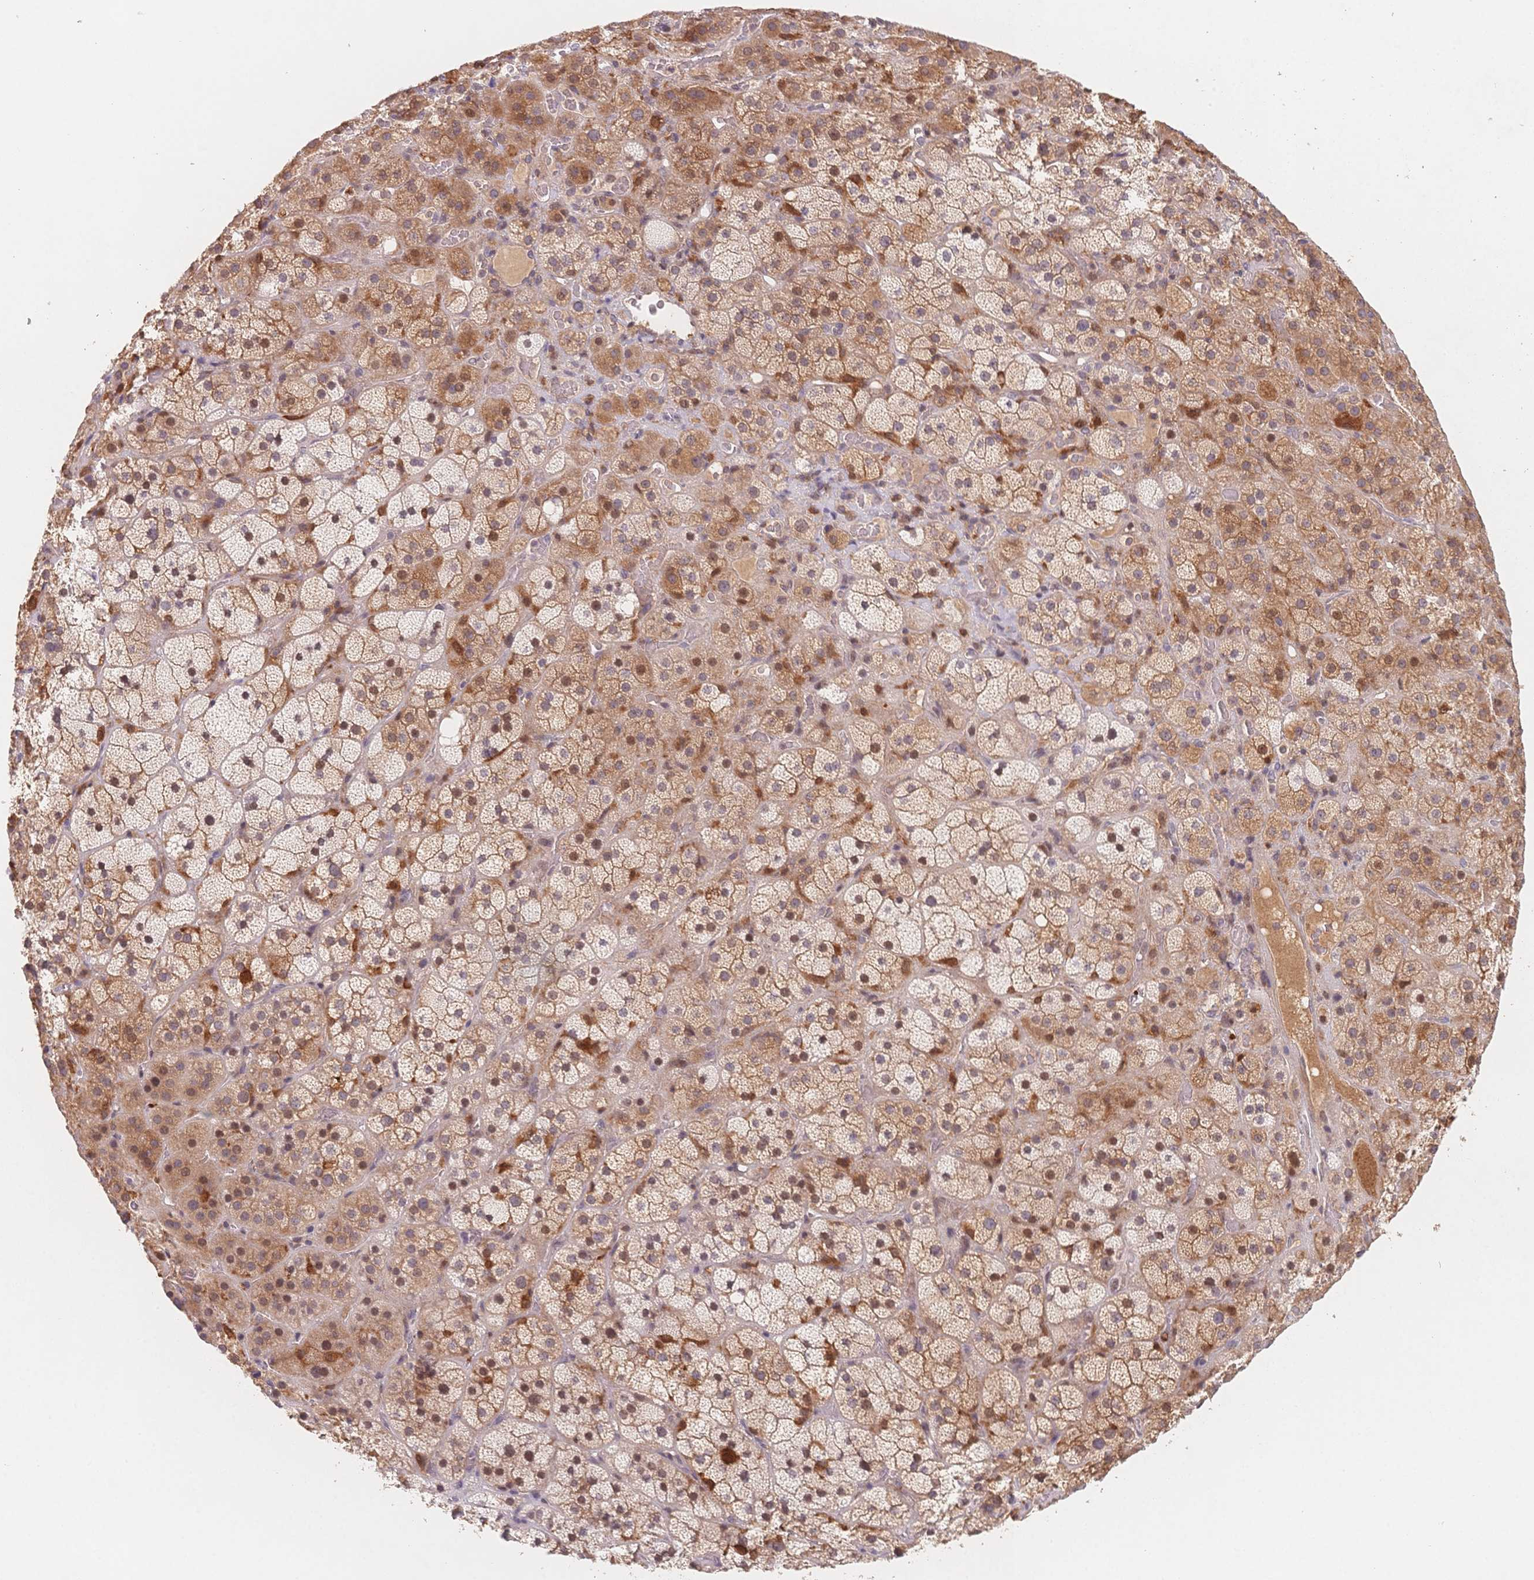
{"staining": {"intensity": "moderate", "quantity": ">75%", "location": "cytoplasmic/membranous,nuclear"}, "tissue": "adrenal gland", "cell_type": "Glandular cells", "image_type": "normal", "snomed": [{"axis": "morphology", "description": "Normal tissue, NOS"}, {"axis": "topography", "description": "Adrenal gland"}], "caption": "DAB immunohistochemical staining of benign human adrenal gland displays moderate cytoplasmic/membranous,nuclear protein positivity in about >75% of glandular cells. (Stains: DAB (3,3'-diaminobenzidine) in brown, nuclei in blue, Microscopy: brightfield microscopy at high magnification).", "gene": "C12orf75", "patient": {"sex": "male", "age": 57}}